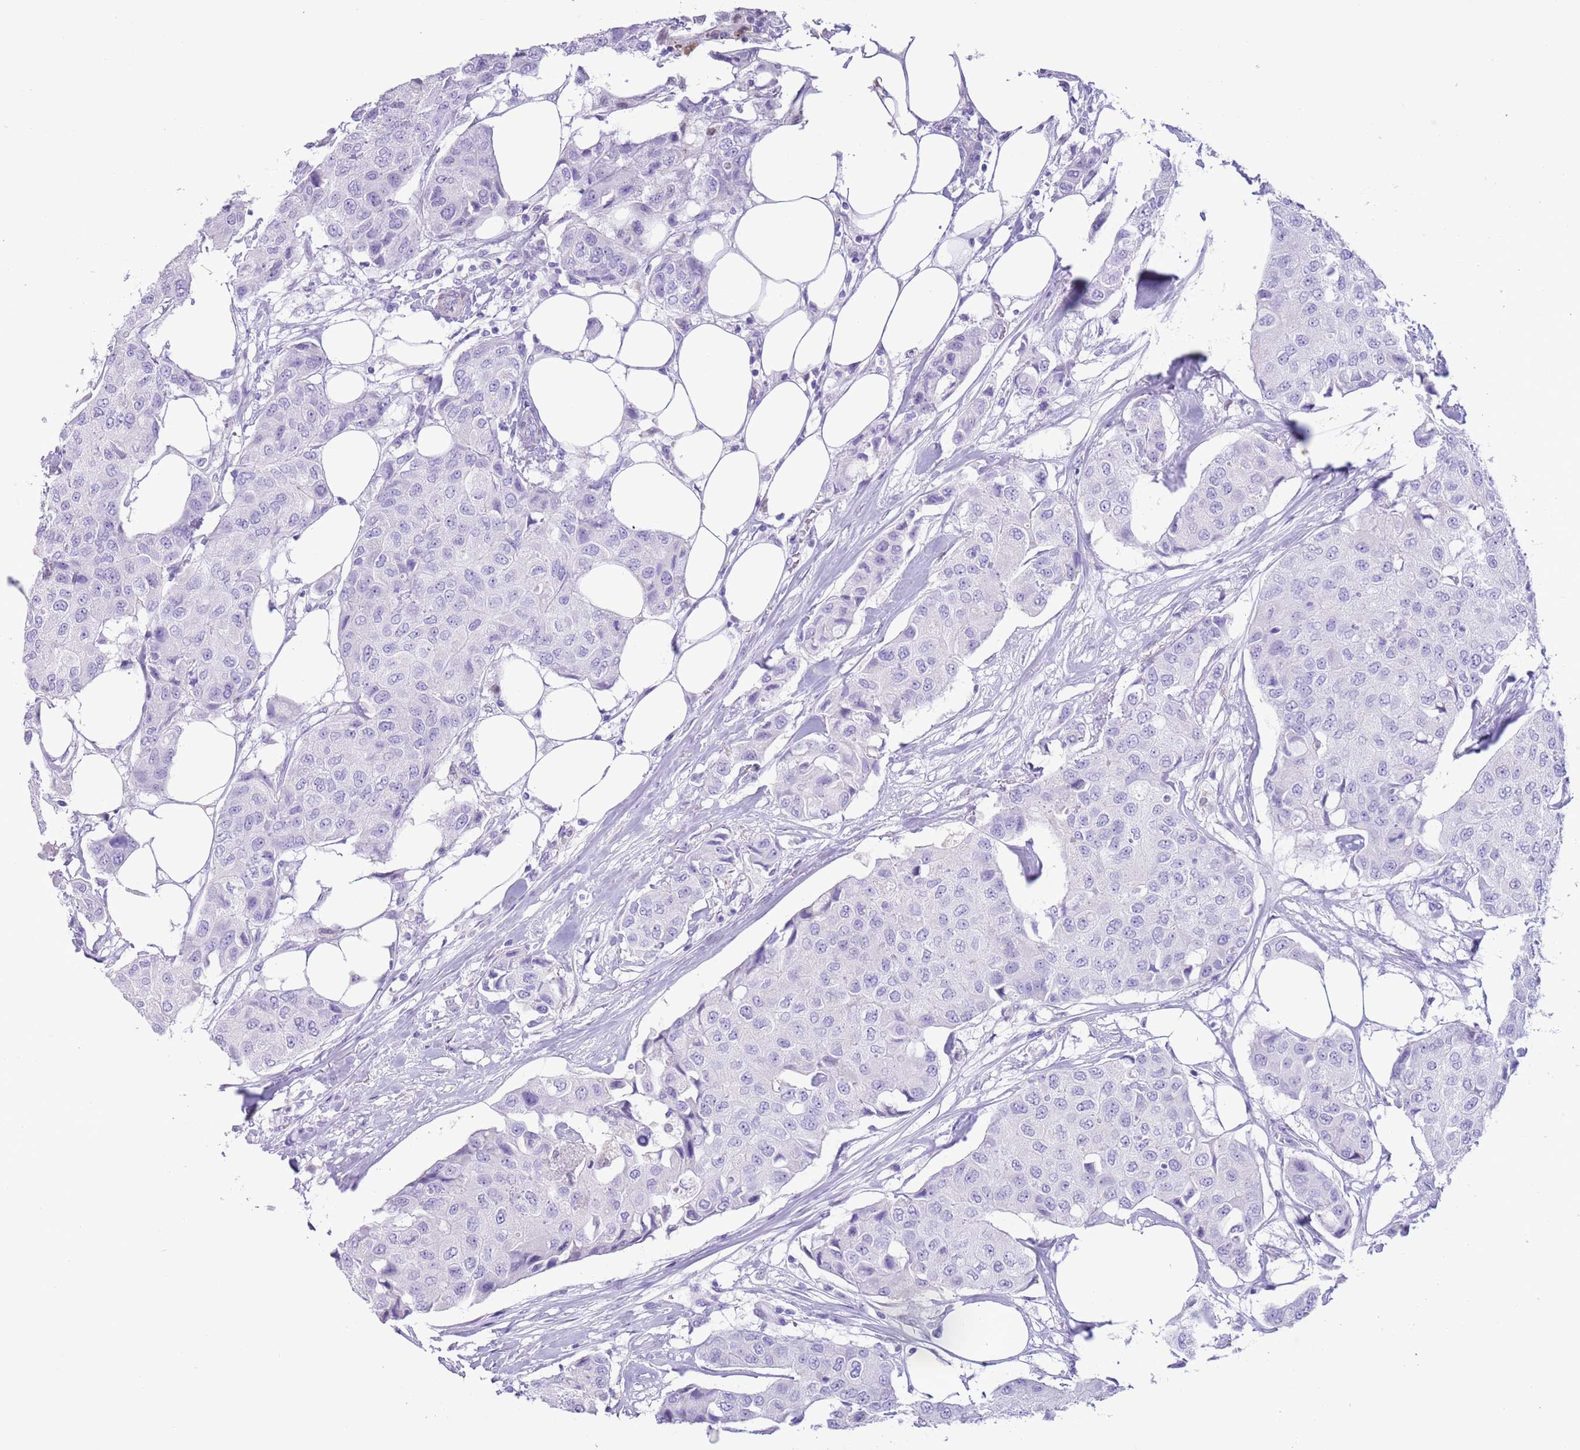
{"staining": {"intensity": "negative", "quantity": "none", "location": "none"}, "tissue": "breast cancer", "cell_type": "Tumor cells", "image_type": "cancer", "snomed": [{"axis": "morphology", "description": "Duct carcinoma"}, {"axis": "topography", "description": "Breast"}], "caption": "Immunohistochemical staining of human intraductal carcinoma (breast) demonstrates no significant expression in tumor cells. (Brightfield microscopy of DAB immunohistochemistry at high magnification).", "gene": "SLC7A14", "patient": {"sex": "female", "age": 80}}